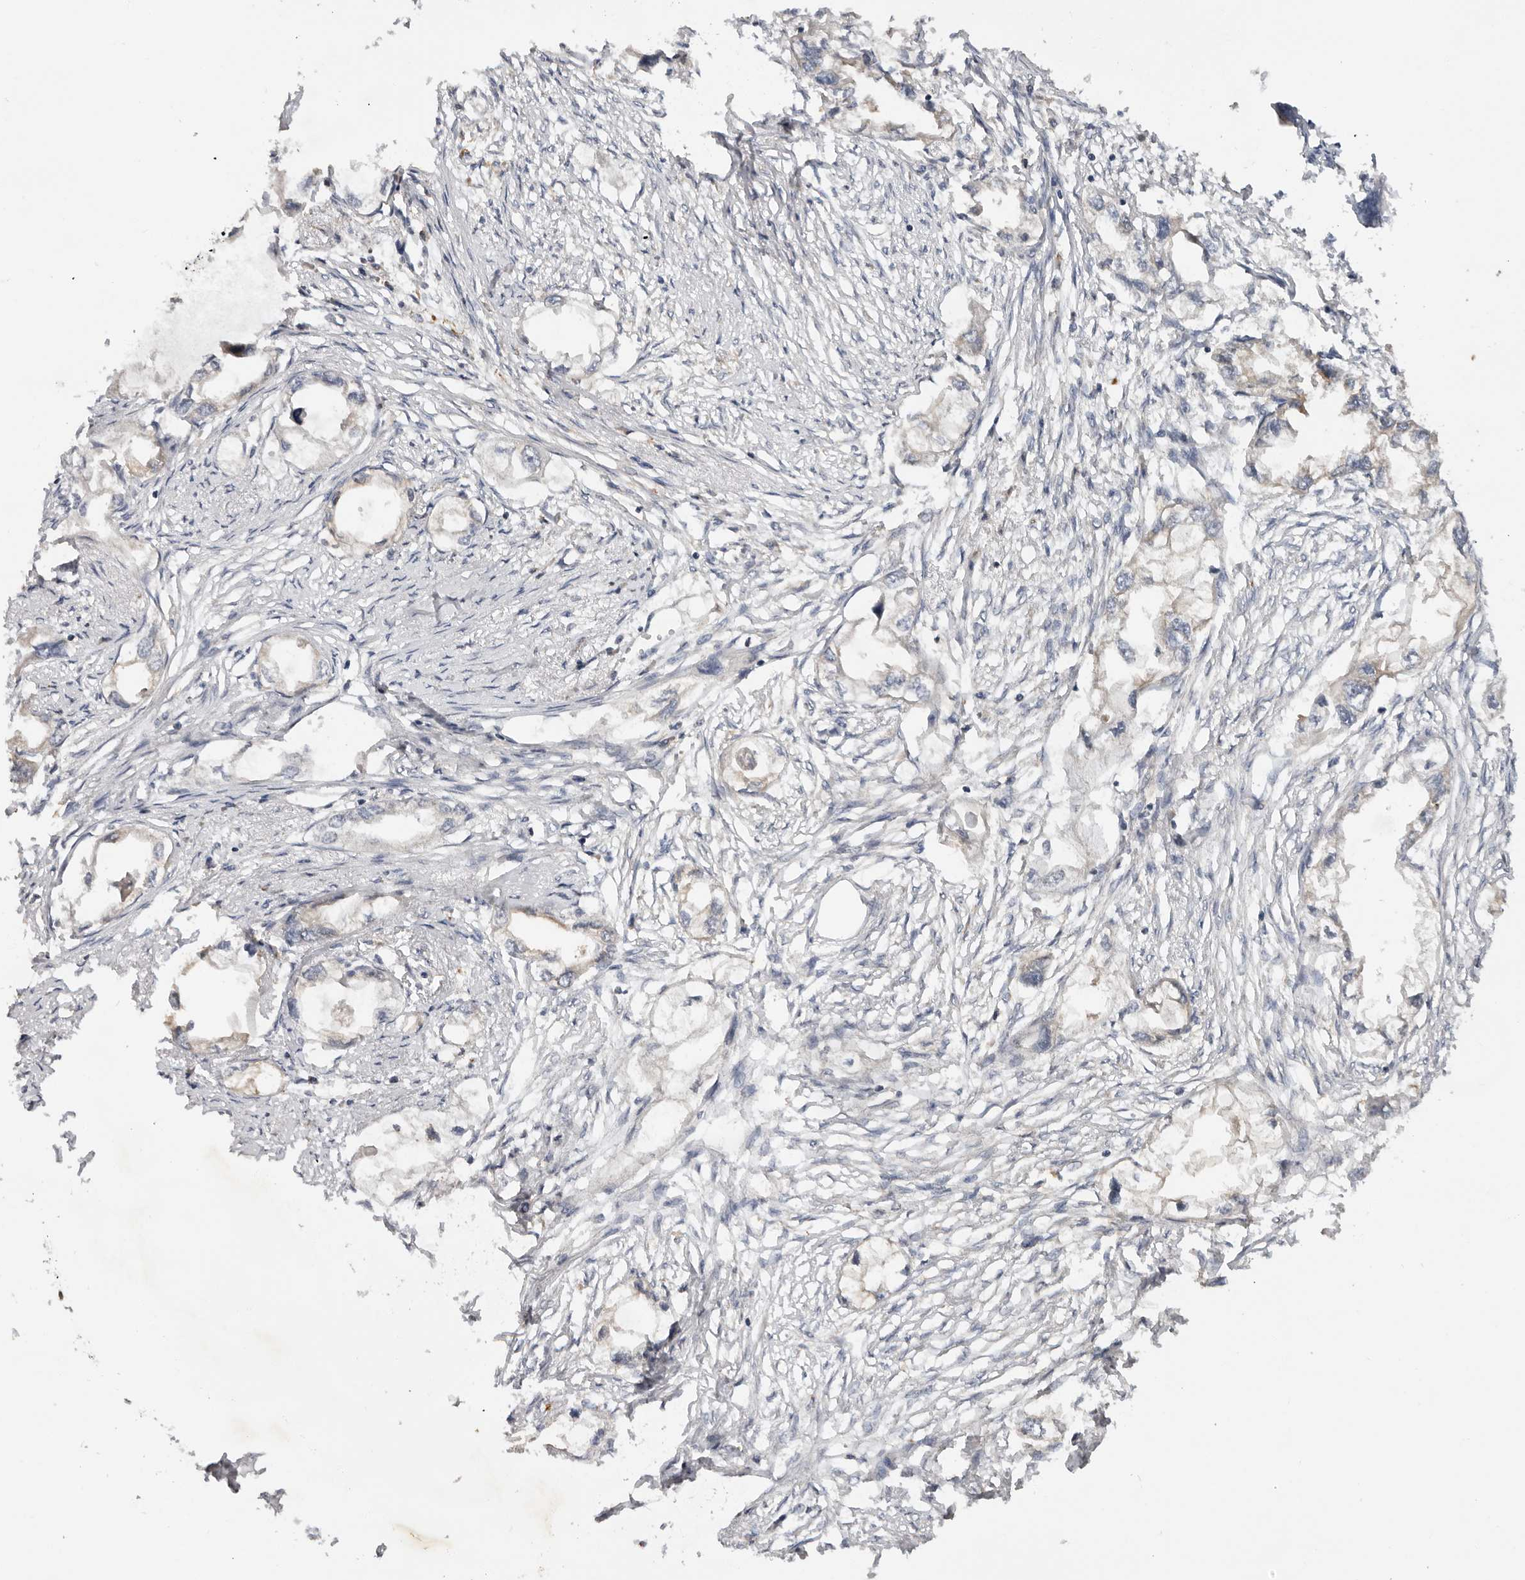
{"staining": {"intensity": "moderate", "quantity": "<25%", "location": "cytoplasmic/membranous"}, "tissue": "endometrial cancer", "cell_type": "Tumor cells", "image_type": "cancer", "snomed": [{"axis": "morphology", "description": "Adenocarcinoma, NOS"}, {"axis": "morphology", "description": "Adenocarcinoma, metastatic, NOS"}, {"axis": "topography", "description": "Adipose tissue"}, {"axis": "topography", "description": "Endometrium"}], "caption": "Endometrial cancer (metastatic adenocarcinoma) was stained to show a protein in brown. There is low levels of moderate cytoplasmic/membranous staining in approximately <25% of tumor cells.", "gene": "PPP1R42", "patient": {"sex": "female", "age": 67}}